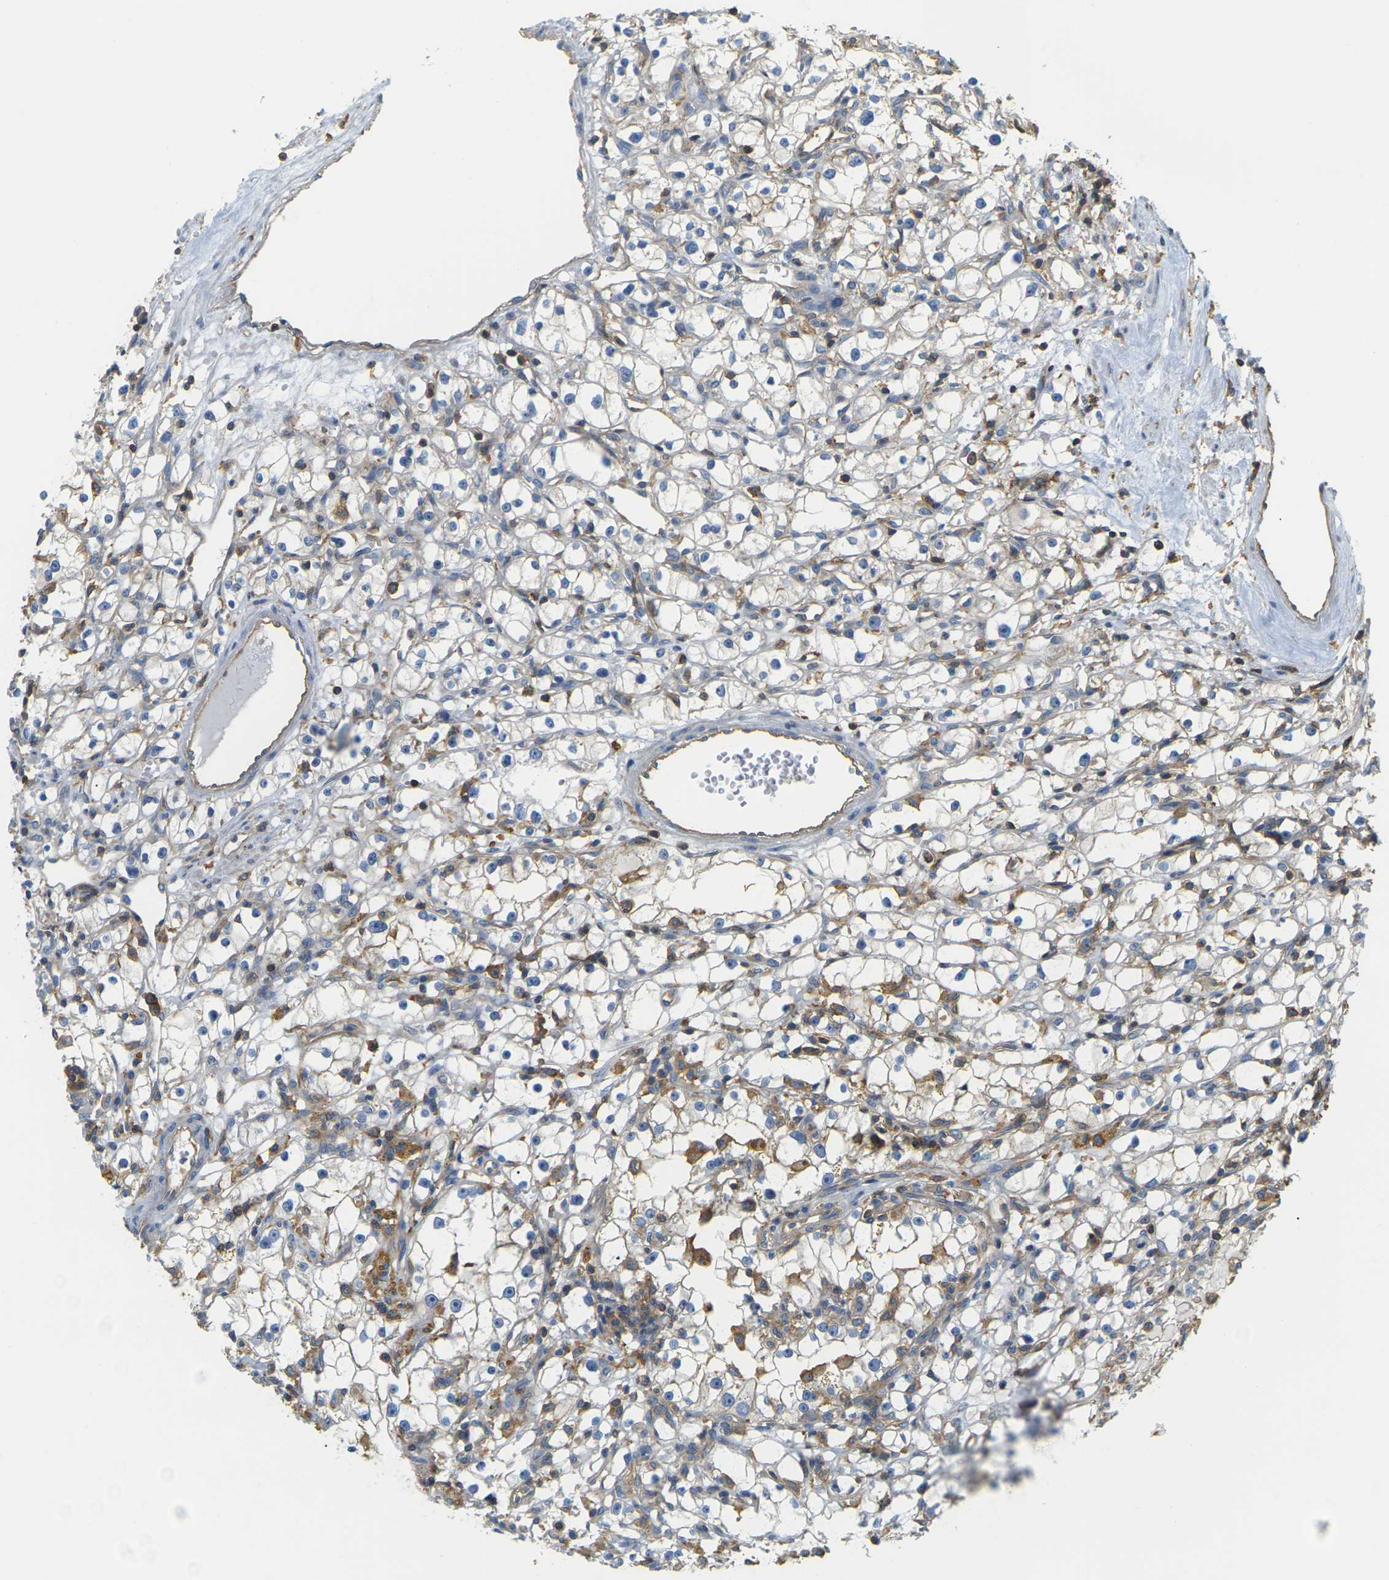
{"staining": {"intensity": "moderate", "quantity": "<25%", "location": "cytoplasmic/membranous"}, "tissue": "renal cancer", "cell_type": "Tumor cells", "image_type": "cancer", "snomed": [{"axis": "morphology", "description": "Adenocarcinoma, NOS"}, {"axis": "topography", "description": "Kidney"}], "caption": "Tumor cells demonstrate low levels of moderate cytoplasmic/membranous positivity in about <25% of cells in renal cancer (adenocarcinoma). (DAB IHC, brown staining for protein, blue staining for nuclei).", "gene": "IQGAP1", "patient": {"sex": "male", "age": 56}}